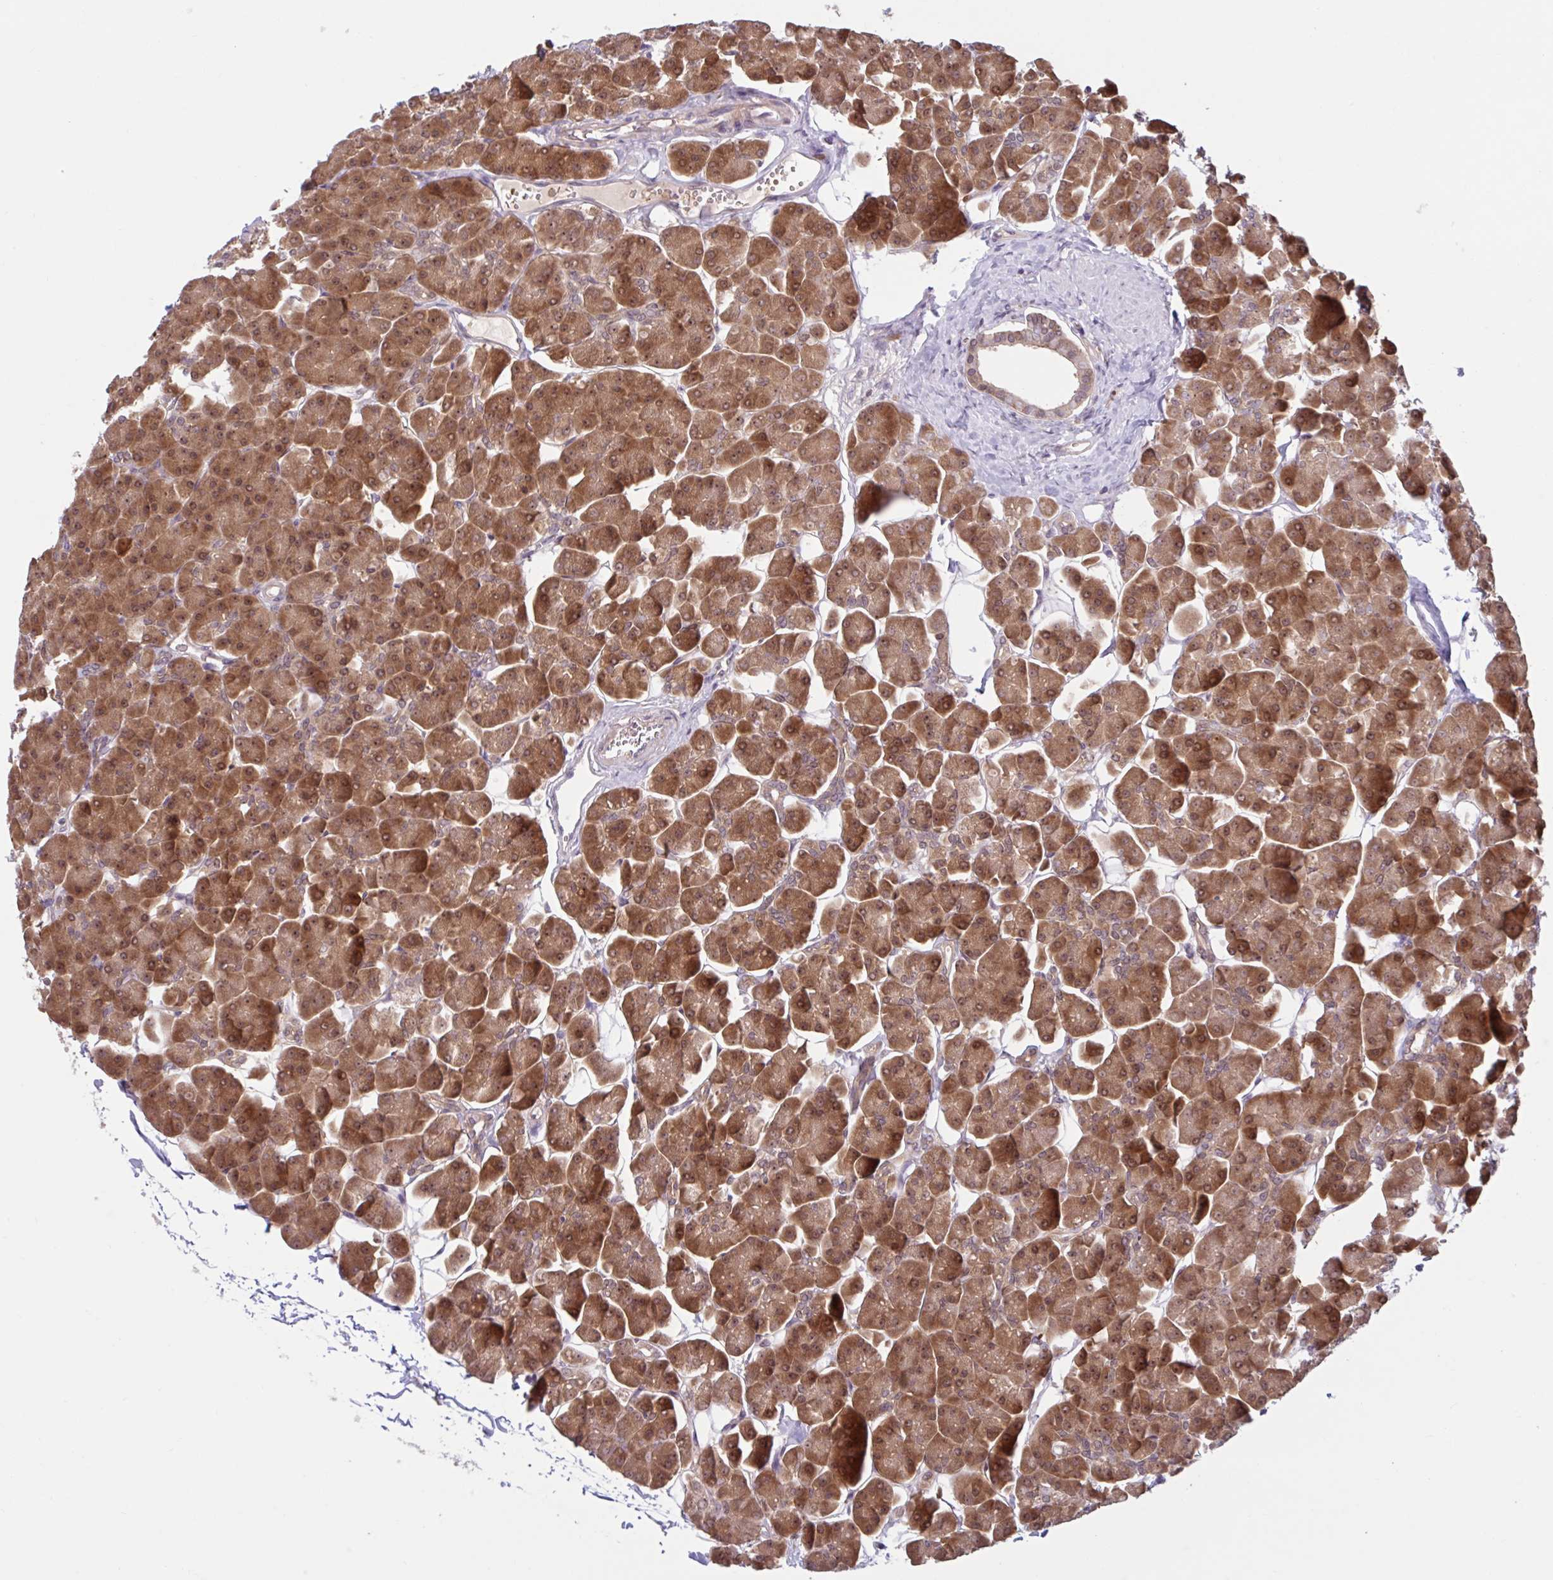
{"staining": {"intensity": "strong", "quantity": ">75%", "location": "cytoplasmic/membranous,nuclear"}, "tissue": "pancreas", "cell_type": "Exocrine glandular cells", "image_type": "normal", "snomed": [{"axis": "morphology", "description": "Normal tissue, NOS"}, {"axis": "topography", "description": "Pancreas"}, {"axis": "topography", "description": "Peripheral nerve tissue"}], "caption": "Protein positivity by IHC demonstrates strong cytoplasmic/membranous,nuclear positivity in approximately >75% of exocrine glandular cells in unremarkable pancreas.", "gene": "HMBS", "patient": {"sex": "male", "age": 54}}